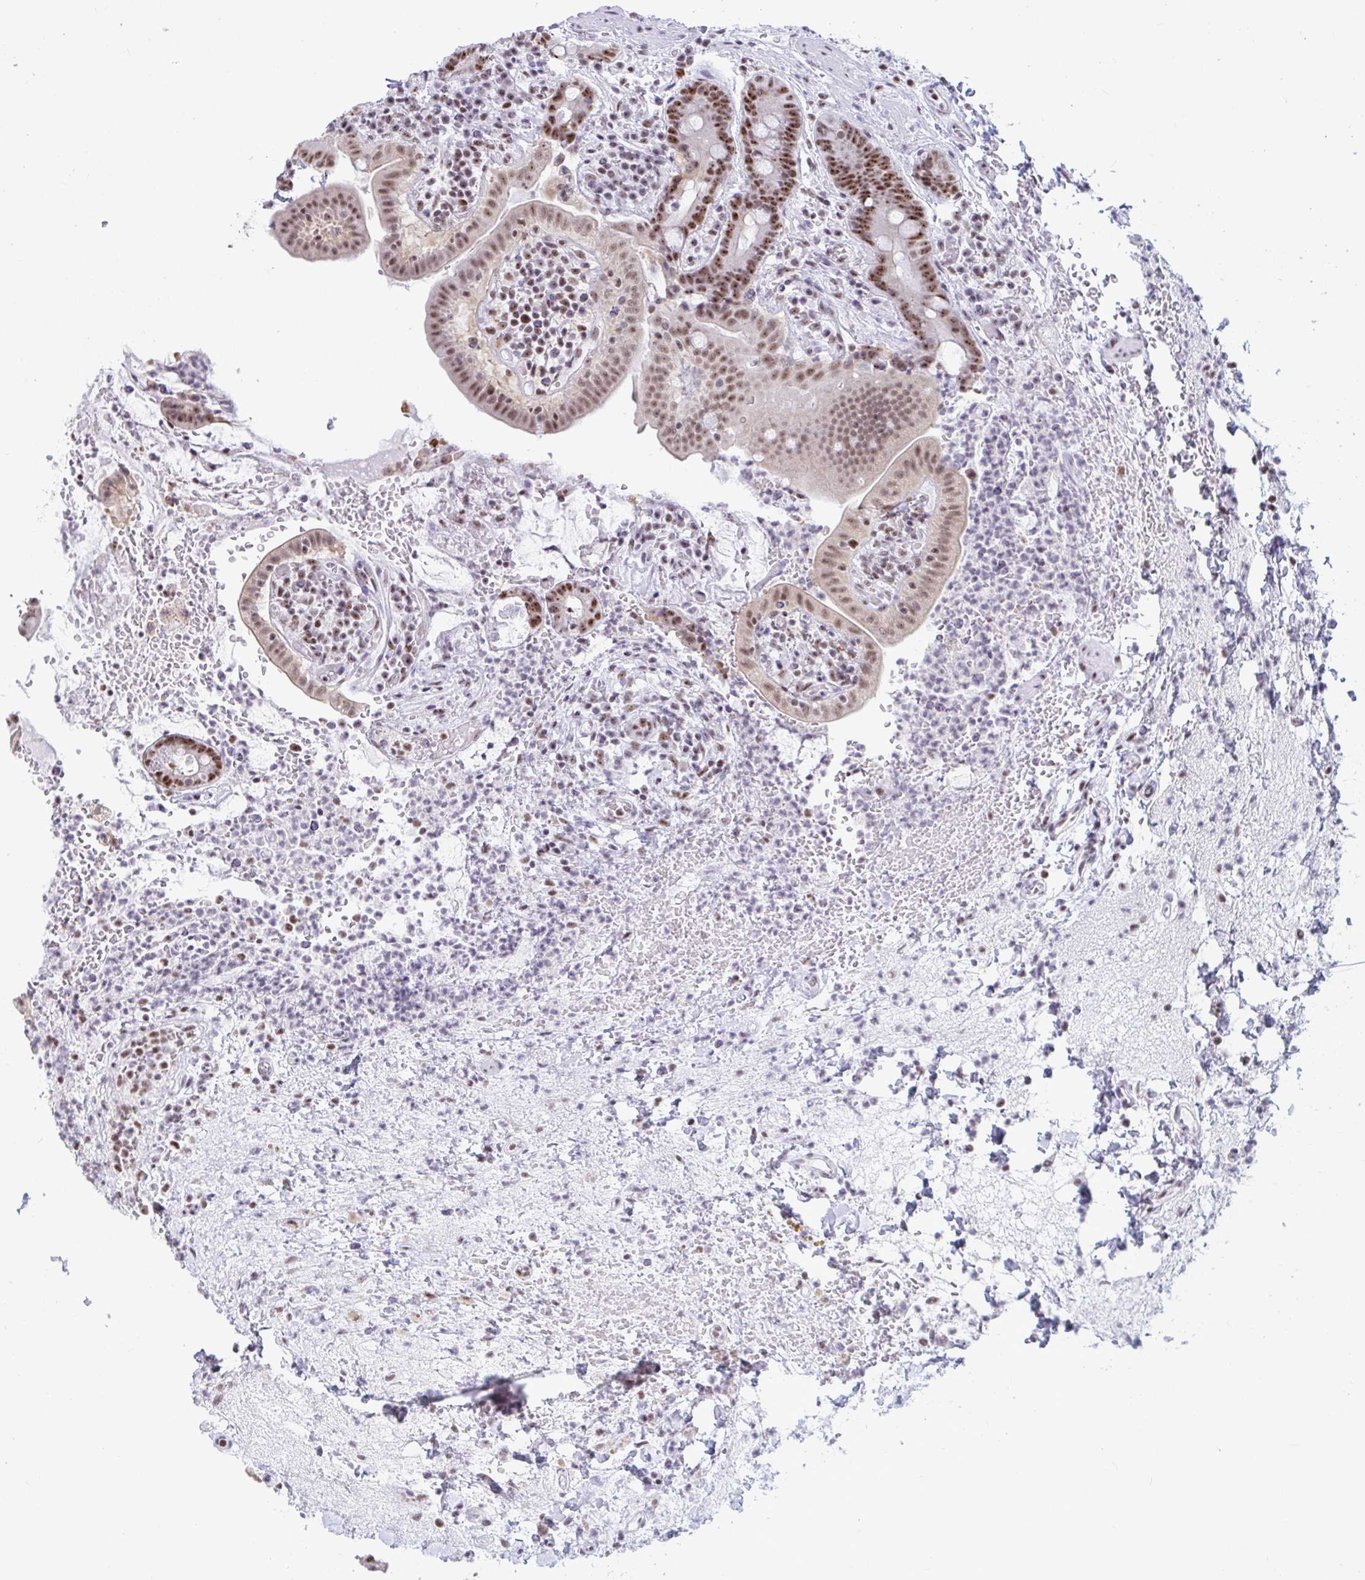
{"staining": {"intensity": "moderate", "quantity": "25%-75%", "location": "nuclear"}, "tissue": "small intestine", "cell_type": "Glandular cells", "image_type": "normal", "snomed": [{"axis": "morphology", "description": "Normal tissue, NOS"}, {"axis": "topography", "description": "Small intestine"}], "caption": "Glandular cells exhibit moderate nuclear positivity in about 25%-75% of cells in benign small intestine. (Brightfield microscopy of DAB IHC at high magnification).", "gene": "SUPT16H", "patient": {"sex": "male", "age": 26}}